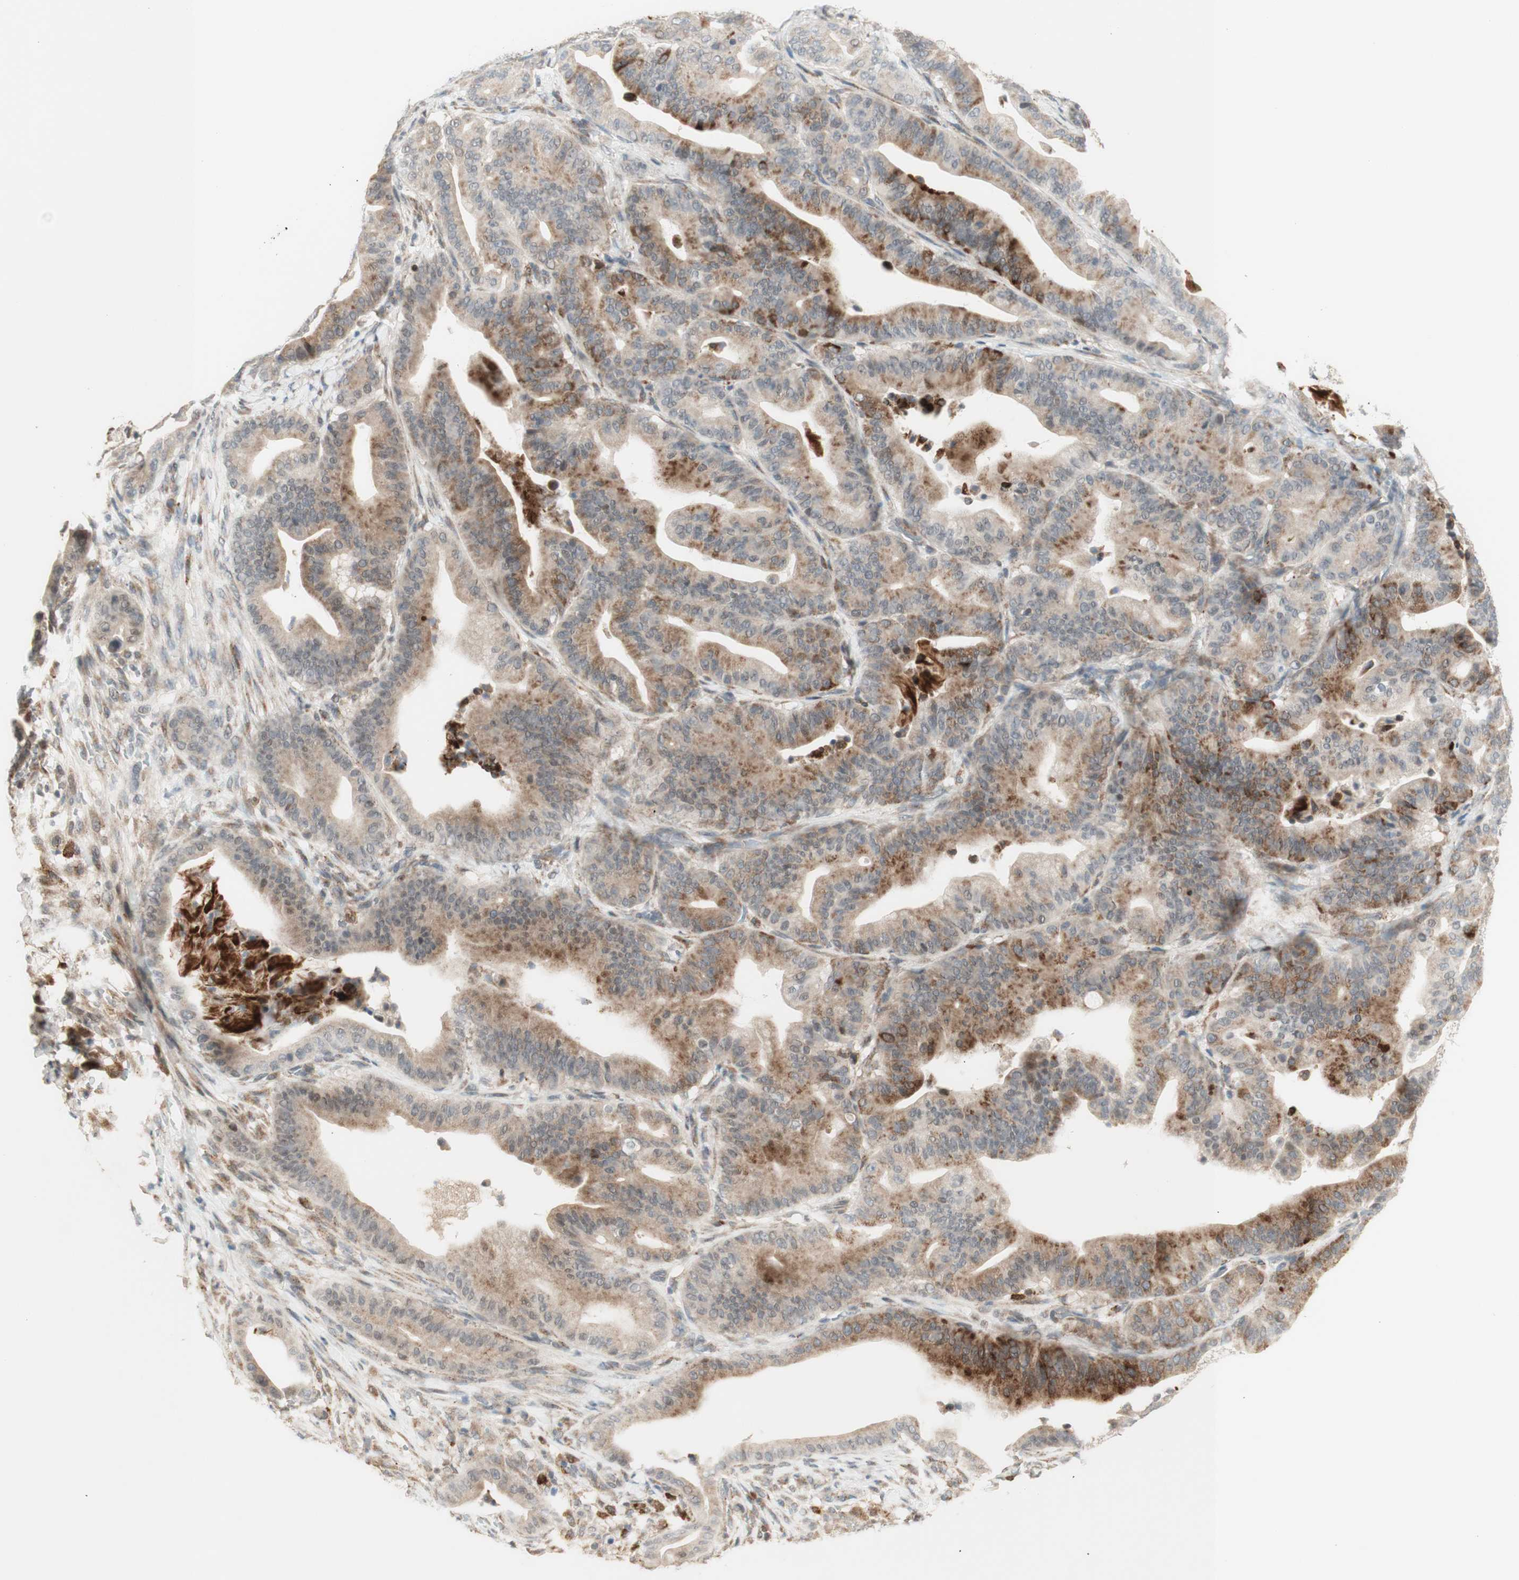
{"staining": {"intensity": "moderate", "quantity": ">75%", "location": "cytoplasmic/membranous"}, "tissue": "pancreatic cancer", "cell_type": "Tumor cells", "image_type": "cancer", "snomed": [{"axis": "morphology", "description": "Adenocarcinoma, NOS"}, {"axis": "topography", "description": "Pancreas"}], "caption": "This image reveals pancreatic cancer stained with IHC to label a protein in brown. The cytoplasmic/membranous of tumor cells show moderate positivity for the protein. Nuclei are counter-stained blue.", "gene": "GAPT", "patient": {"sex": "male", "age": 63}}